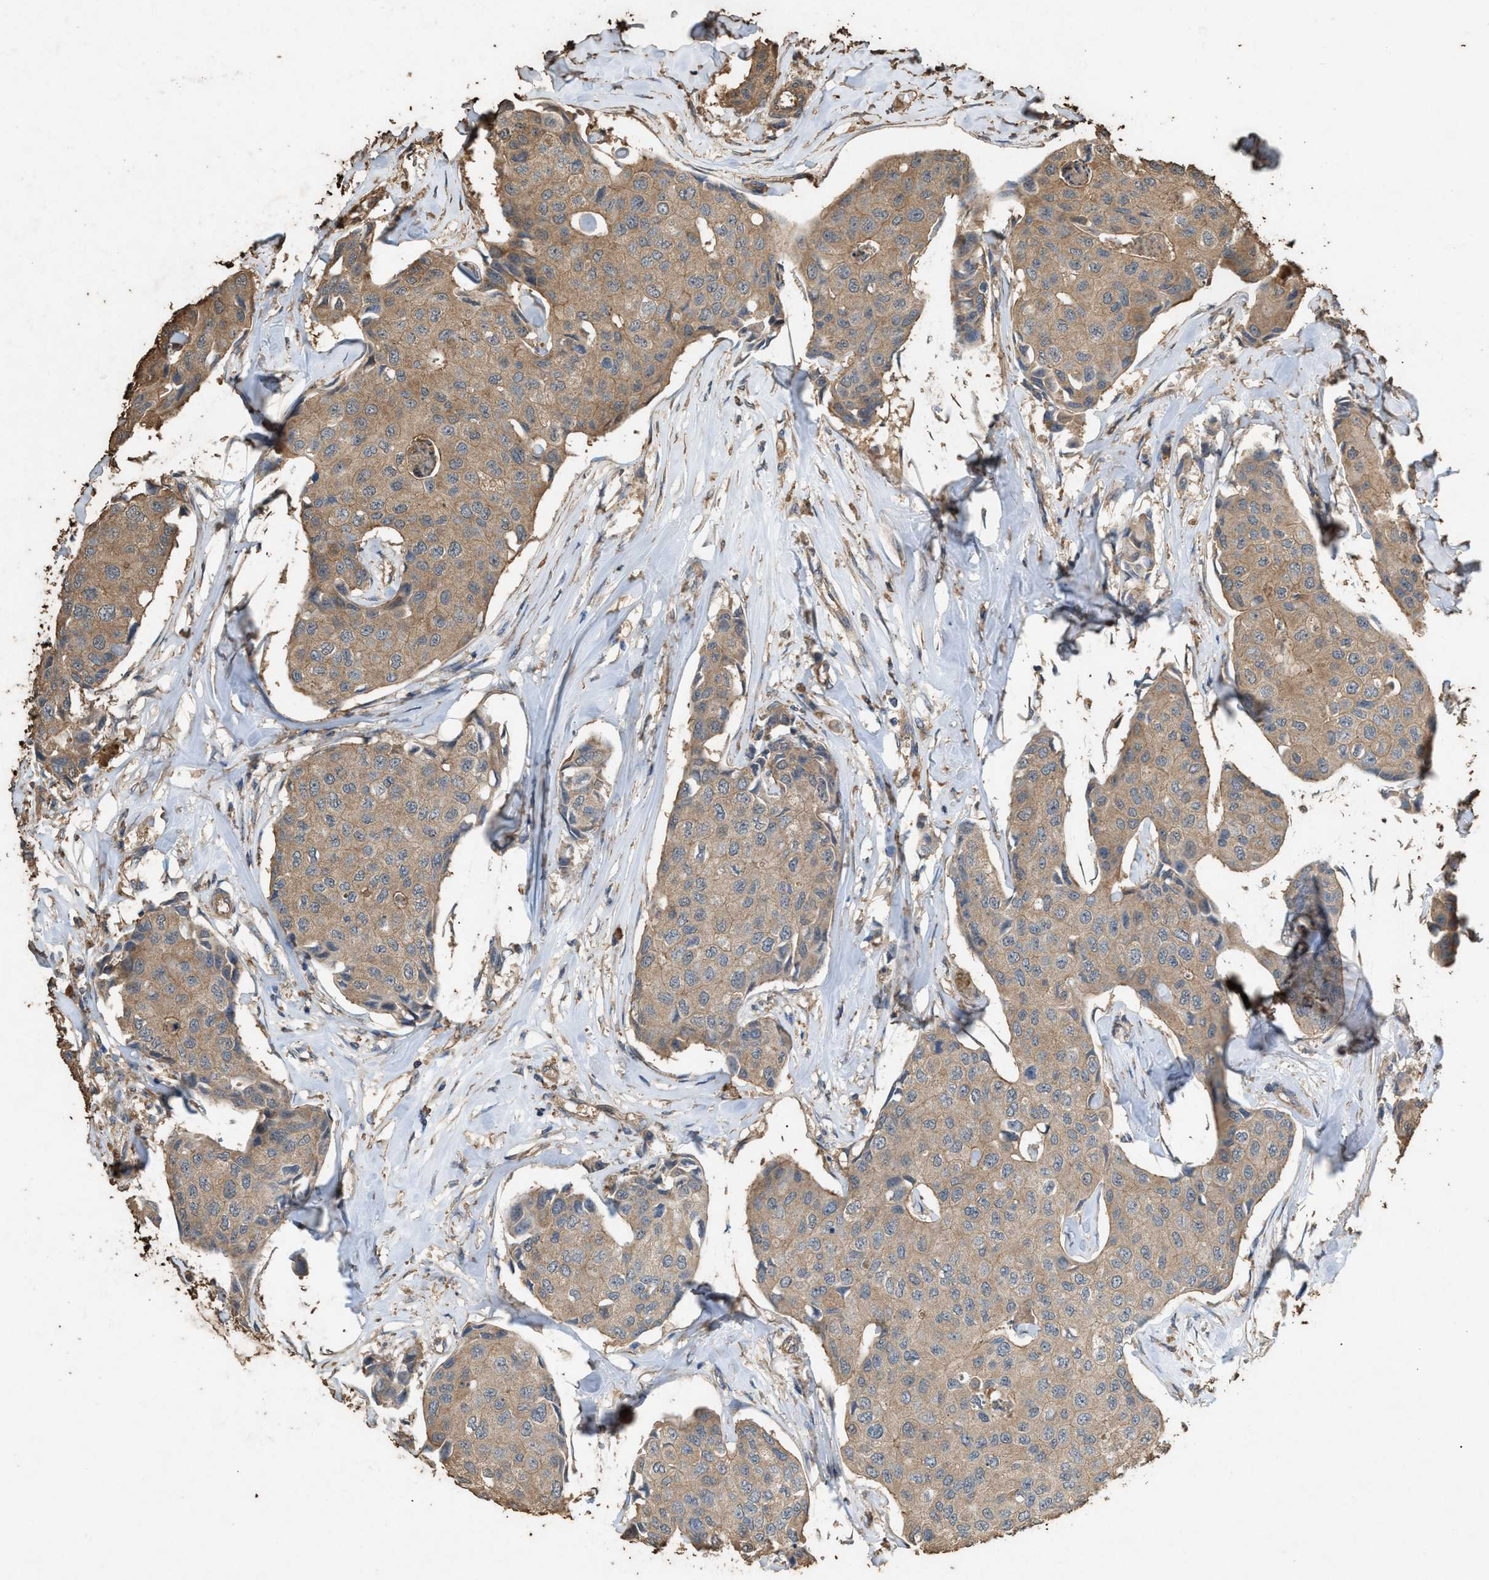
{"staining": {"intensity": "moderate", "quantity": ">75%", "location": "cytoplasmic/membranous"}, "tissue": "breast cancer", "cell_type": "Tumor cells", "image_type": "cancer", "snomed": [{"axis": "morphology", "description": "Duct carcinoma"}, {"axis": "topography", "description": "Breast"}], "caption": "Immunohistochemistry of human breast infiltrating ductal carcinoma shows medium levels of moderate cytoplasmic/membranous staining in approximately >75% of tumor cells. The protein is stained brown, and the nuclei are stained in blue (DAB IHC with brightfield microscopy, high magnification).", "gene": "DCAF7", "patient": {"sex": "female", "age": 80}}